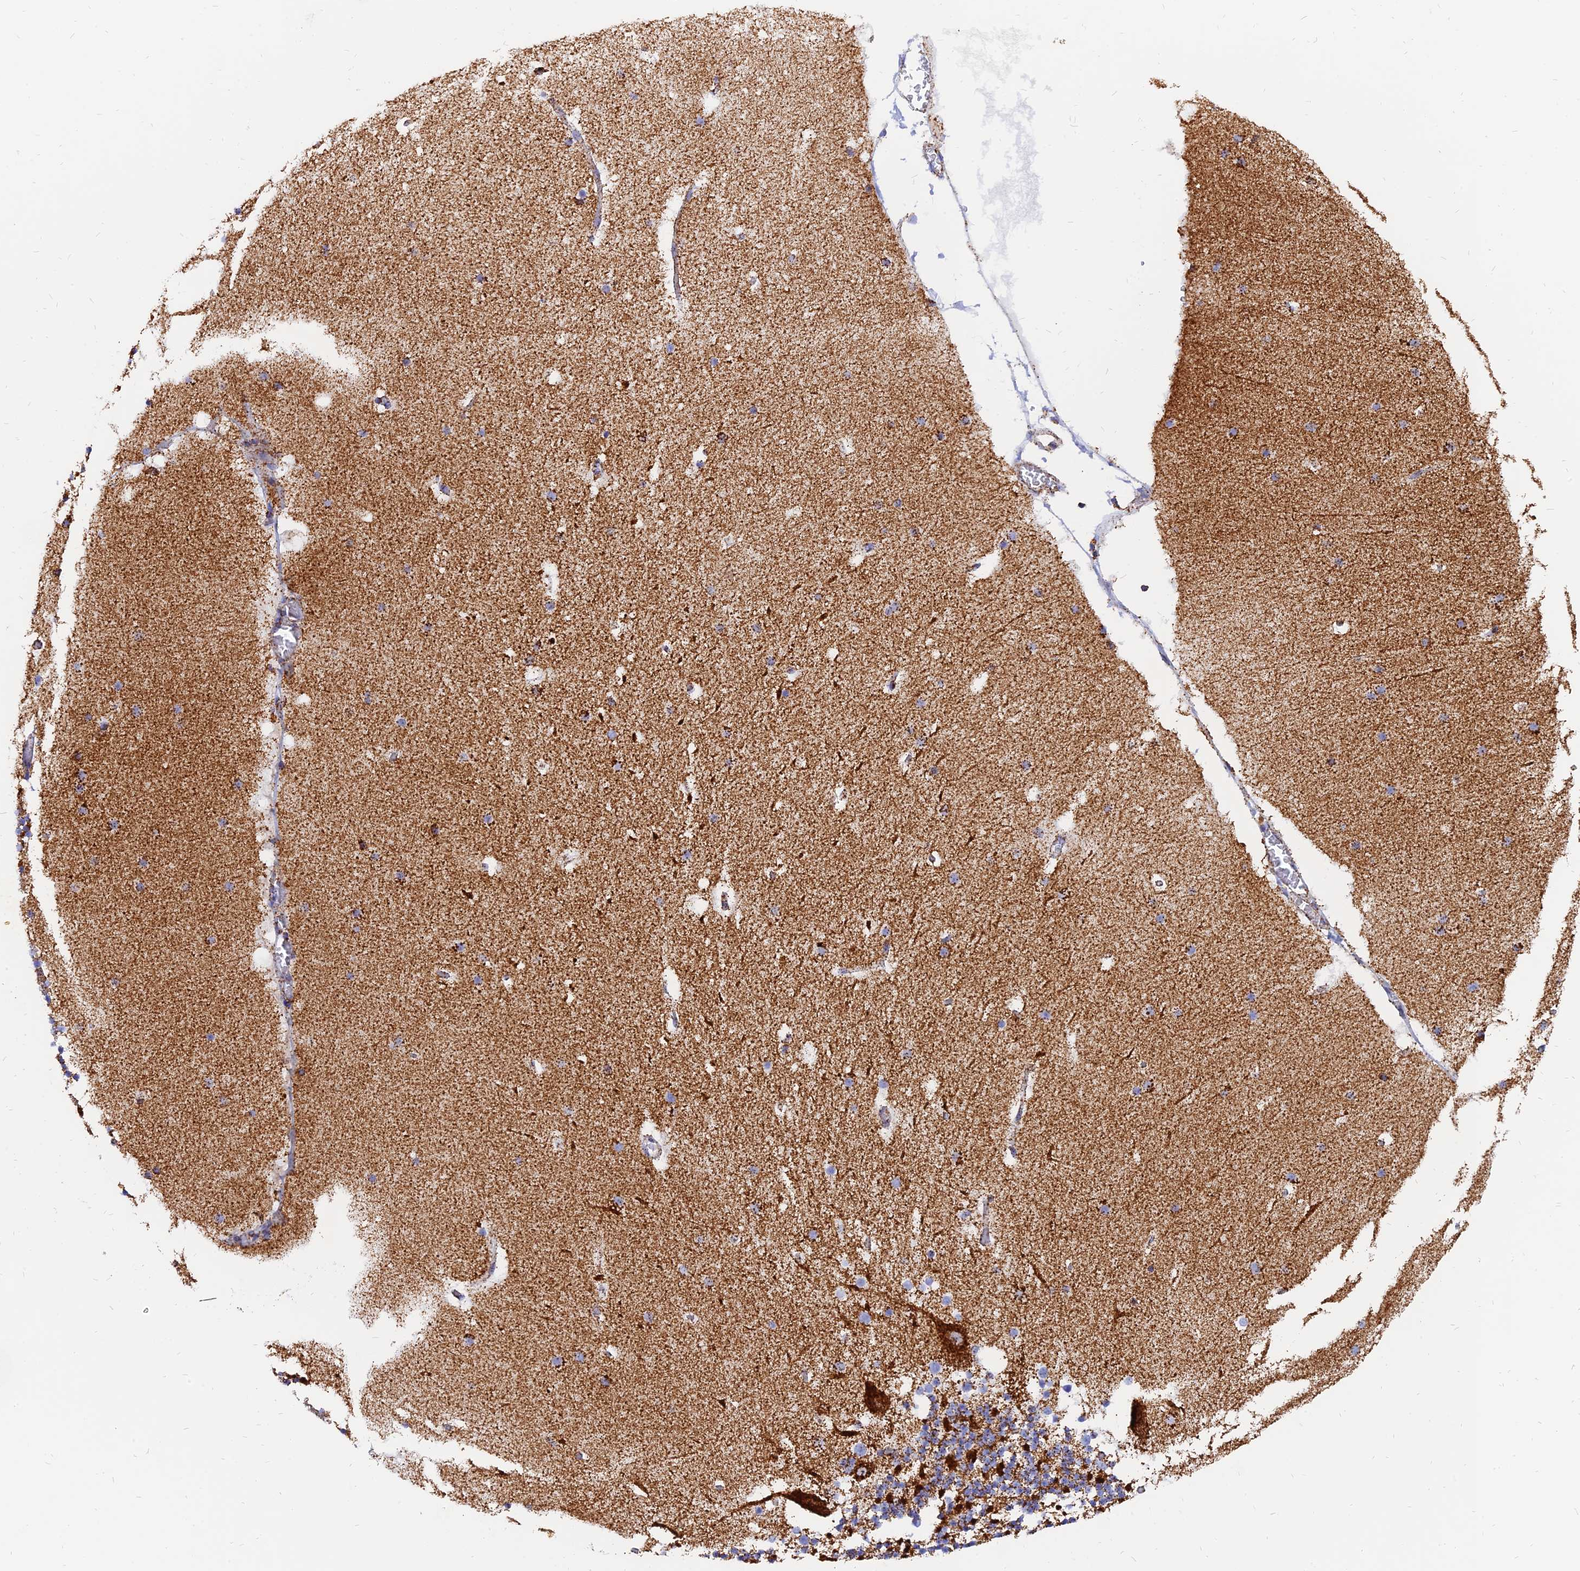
{"staining": {"intensity": "strong", "quantity": "<25%", "location": "cytoplasmic/membranous"}, "tissue": "cerebellum", "cell_type": "Cells in granular layer", "image_type": "normal", "snomed": [{"axis": "morphology", "description": "Normal tissue, NOS"}, {"axis": "topography", "description": "Cerebellum"}], "caption": "A photomicrograph of human cerebellum stained for a protein exhibits strong cytoplasmic/membranous brown staining in cells in granular layer. The protein of interest is stained brown, and the nuclei are stained in blue (DAB IHC with brightfield microscopy, high magnification).", "gene": "NDUFB6", "patient": {"sex": "male", "age": 57}}